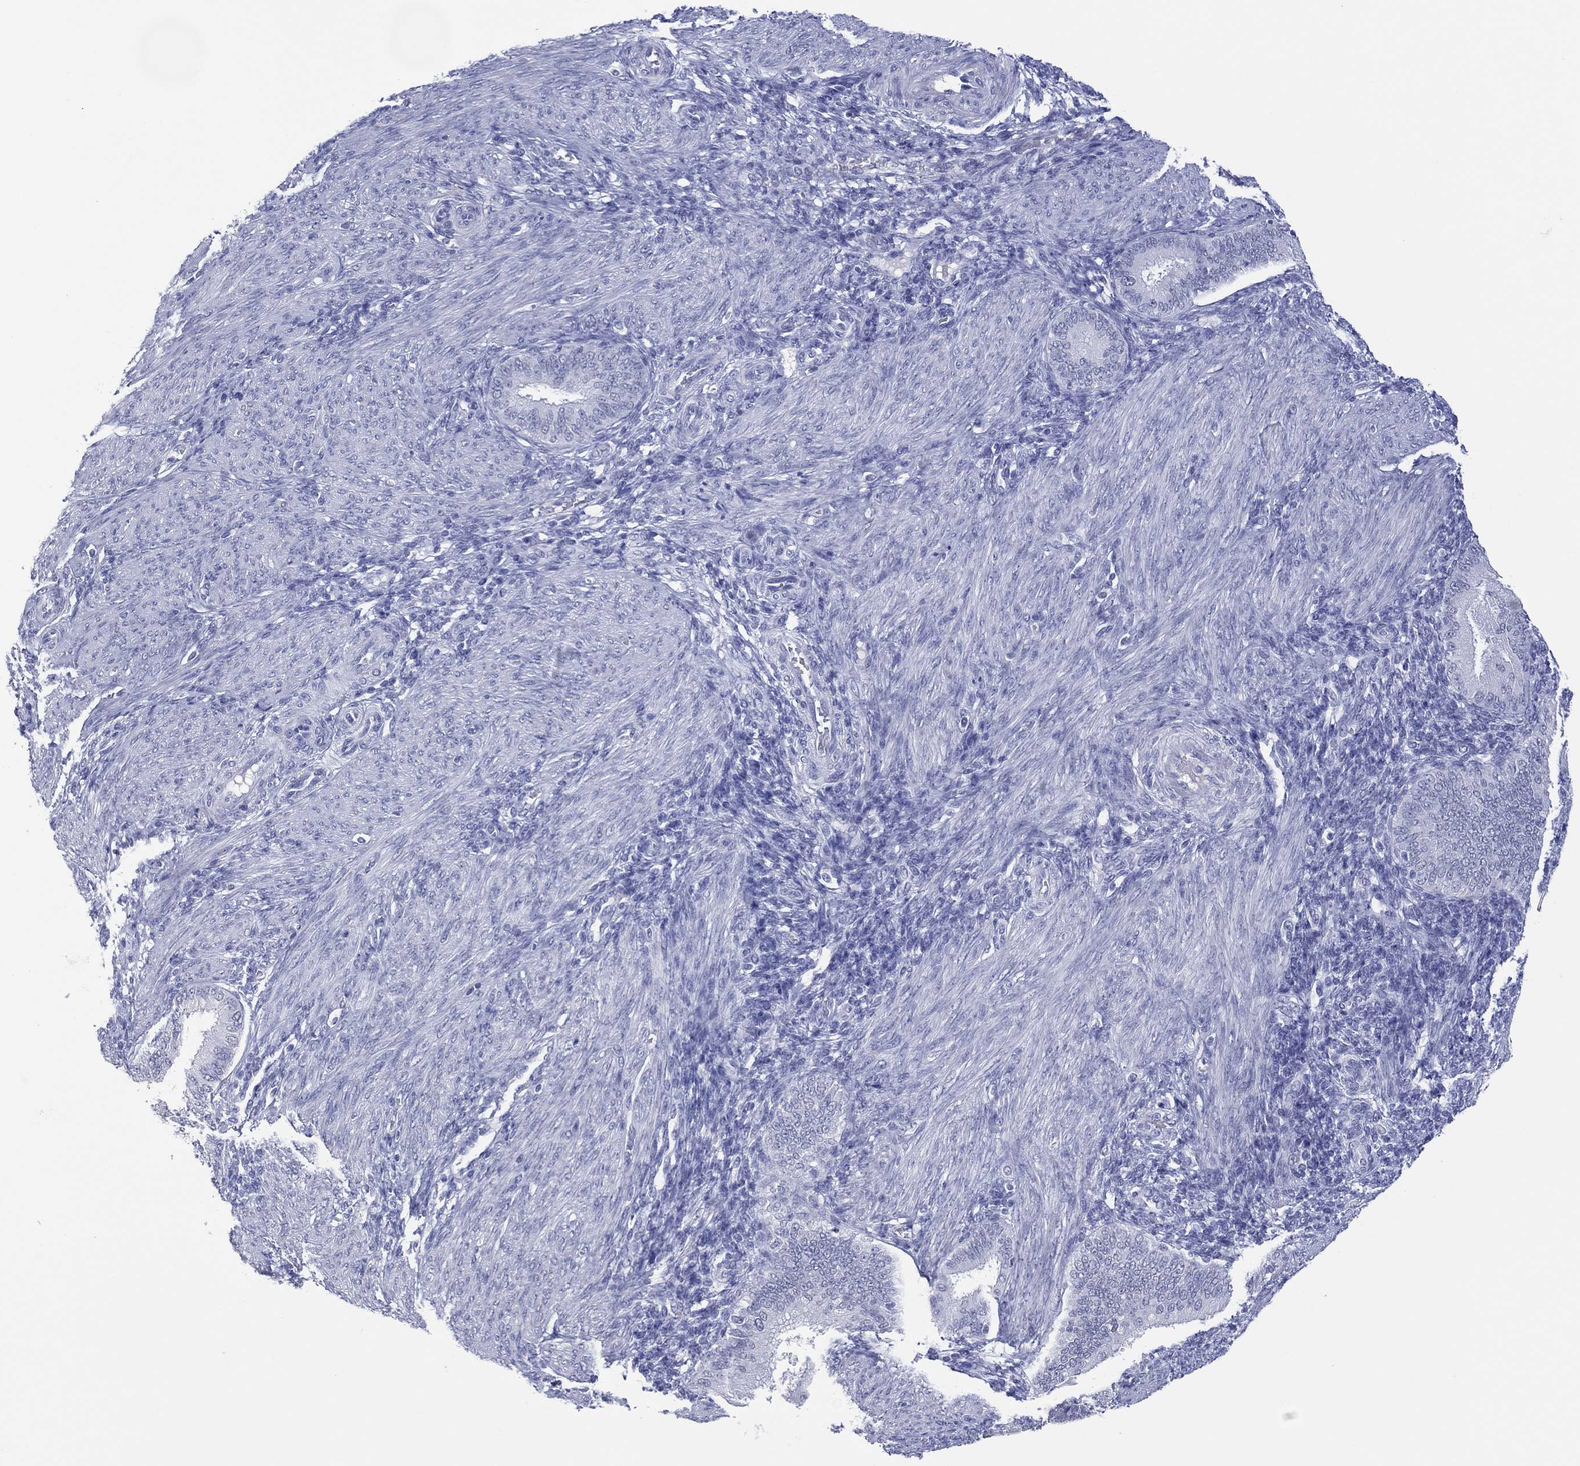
{"staining": {"intensity": "negative", "quantity": "none", "location": "none"}, "tissue": "endometrium", "cell_type": "Cells in endometrial stroma", "image_type": "normal", "snomed": [{"axis": "morphology", "description": "Normal tissue, NOS"}, {"axis": "topography", "description": "Endometrium"}], "caption": "Immunohistochemistry photomicrograph of unremarkable endometrium: human endometrium stained with DAB reveals no significant protein expression in cells in endometrial stroma. (Stains: DAB (3,3'-diaminobenzidine) immunohistochemistry (IHC) with hematoxylin counter stain, Microscopy: brightfield microscopy at high magnification).", "gene": "UTF1", "patient": {"sex": "female", "age": 39}}